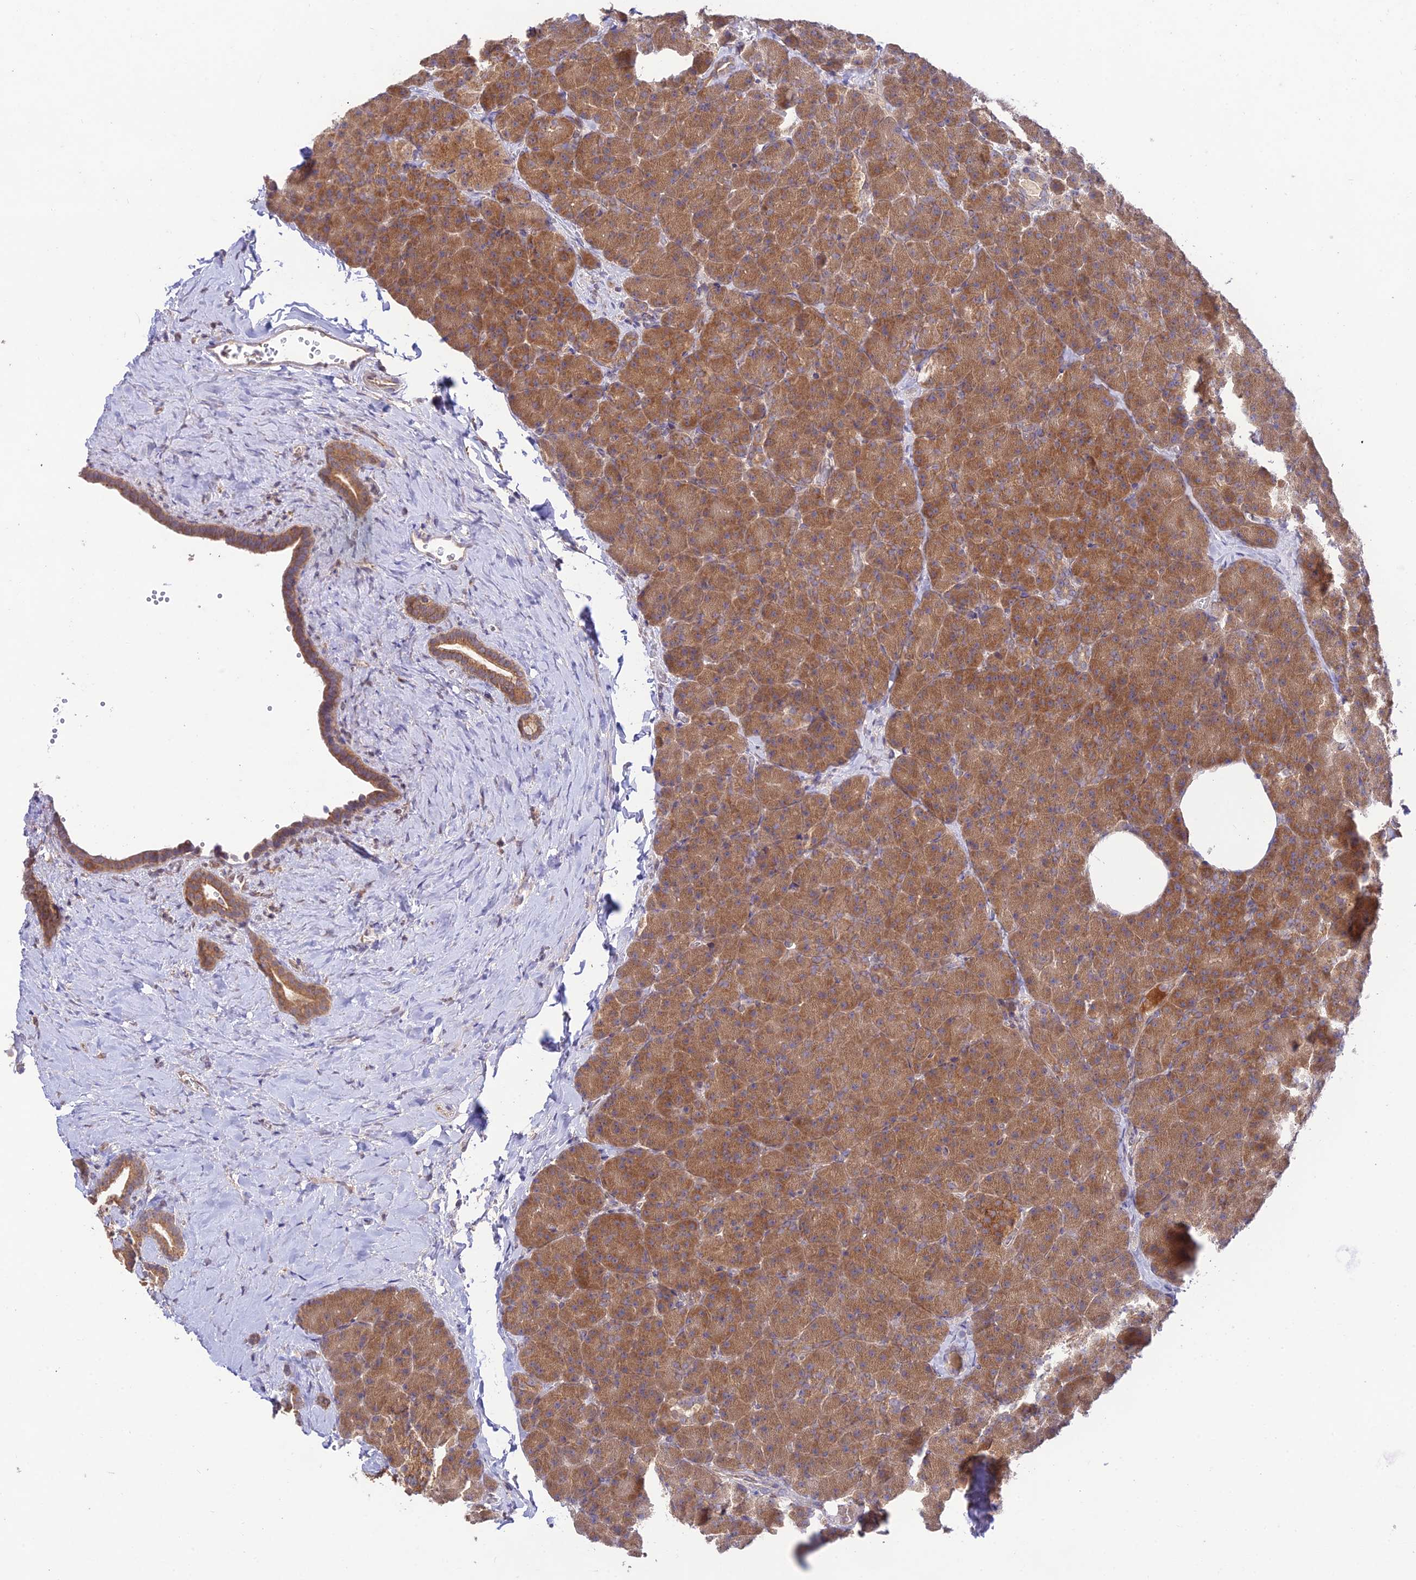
{"staining": {"intensity": "moderate", "quantity": ">75%", "location": "cytoplasmic/membranous"}, "tissue": "pancreas", "cell_type": "Exocrine glandular cells", "image_type": "normal", "snomed": [{"axis": "morphology", "description": "Normal tissue, NOS"}, {"axis": "morphology", "description": "Carcinoid, malignant, NOS"}, {"axis": "topography", "description": "Pancreas"}], "caption": "Pancreas stained with a protein marker shows moderate staining in exocrine glandular cells.", "gene": "TMEM259", "patient": {"sex": "female", "age": 35}}